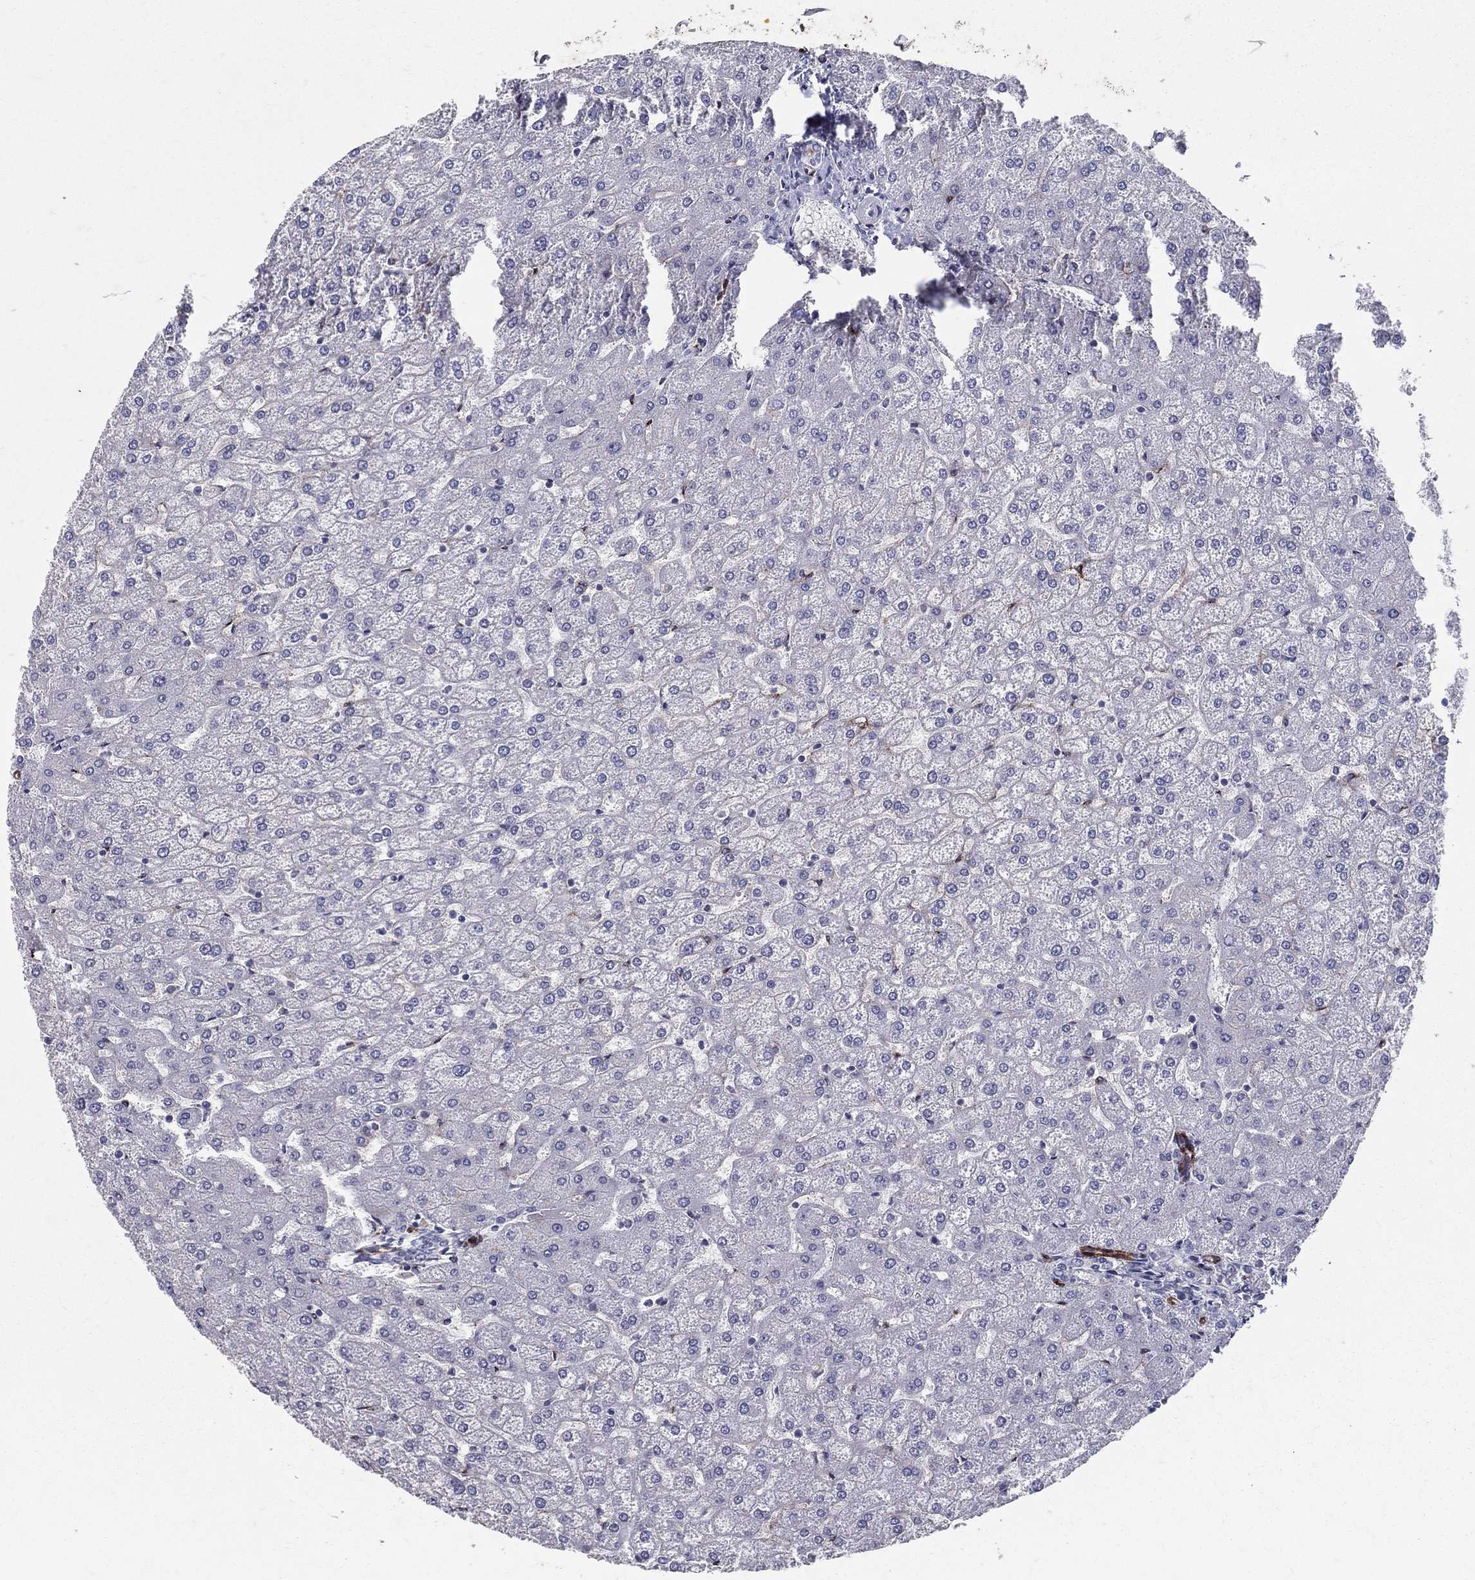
{"staining": {"intensity": "negative", "quantity": "none", "location": "none"}, "tissue": "liver", "cell_type": "Cholangiocytes", "image_type": "normal", "snomed": [{"axis": "morphology", "description": "Normal tissue, NOS"}, {"axis": "topography", "description": "Liver"}], "caption": "IHC micrograph of normal human liver stained for a protein (brown), which reveals no positivity in cholangiocytes.", "gene": "ACE2", "patient": {"sex": "female", "age": 32}}